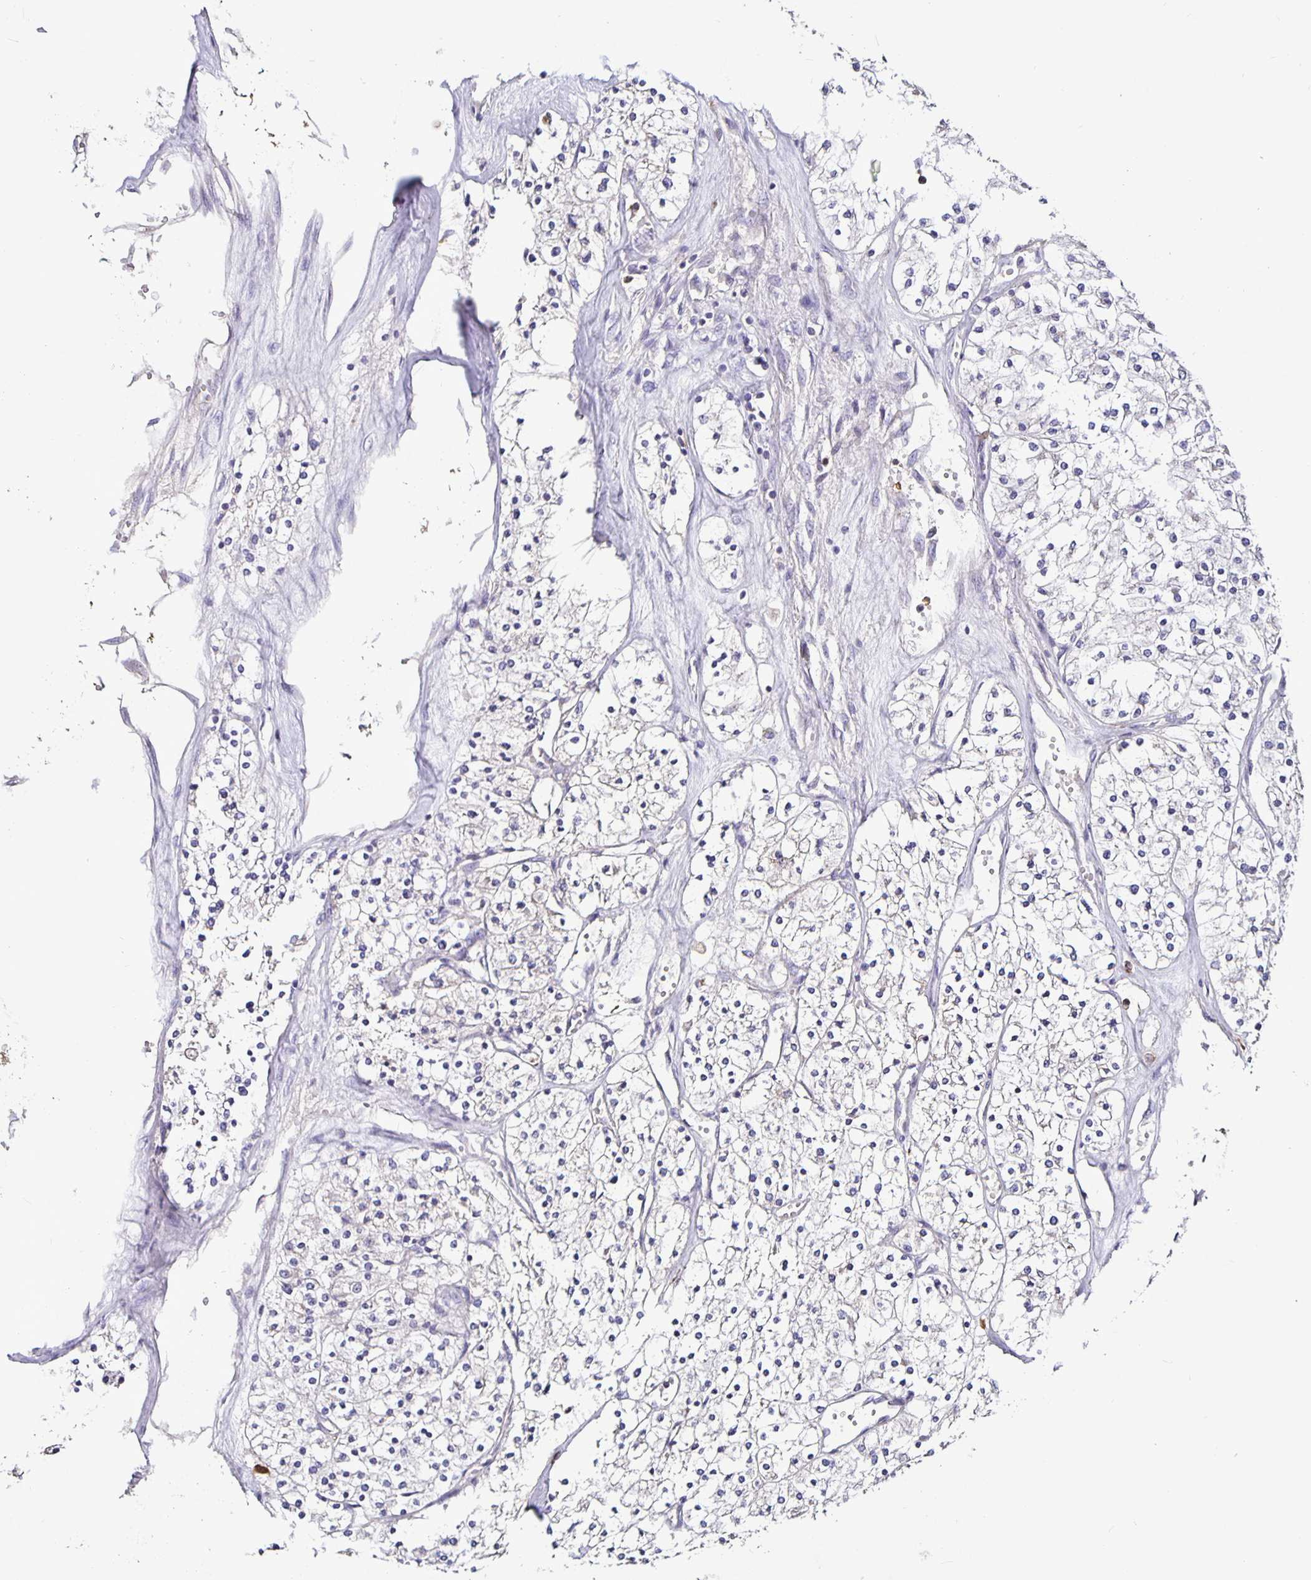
{"staining": {"intensity": "negative", "quantity": "none", "location": "none"}, "tissue": "renal cancer", "cell_type": "Tumor cells", "image_type": "cancer", "snomed": [{"axis": "morphology", "description": "Adenocarcinoma, NOS"}, {"axis": "topography", "description": "Kidney"}], "caption": "This histopathology image is of renal cancer stained with IHC to label a protein in brown with the nuclei are counter-stained blue. There is no staining in tumor cells.", "gene": "FCER1A", "patient": {"sex": "male", "age": 80}}